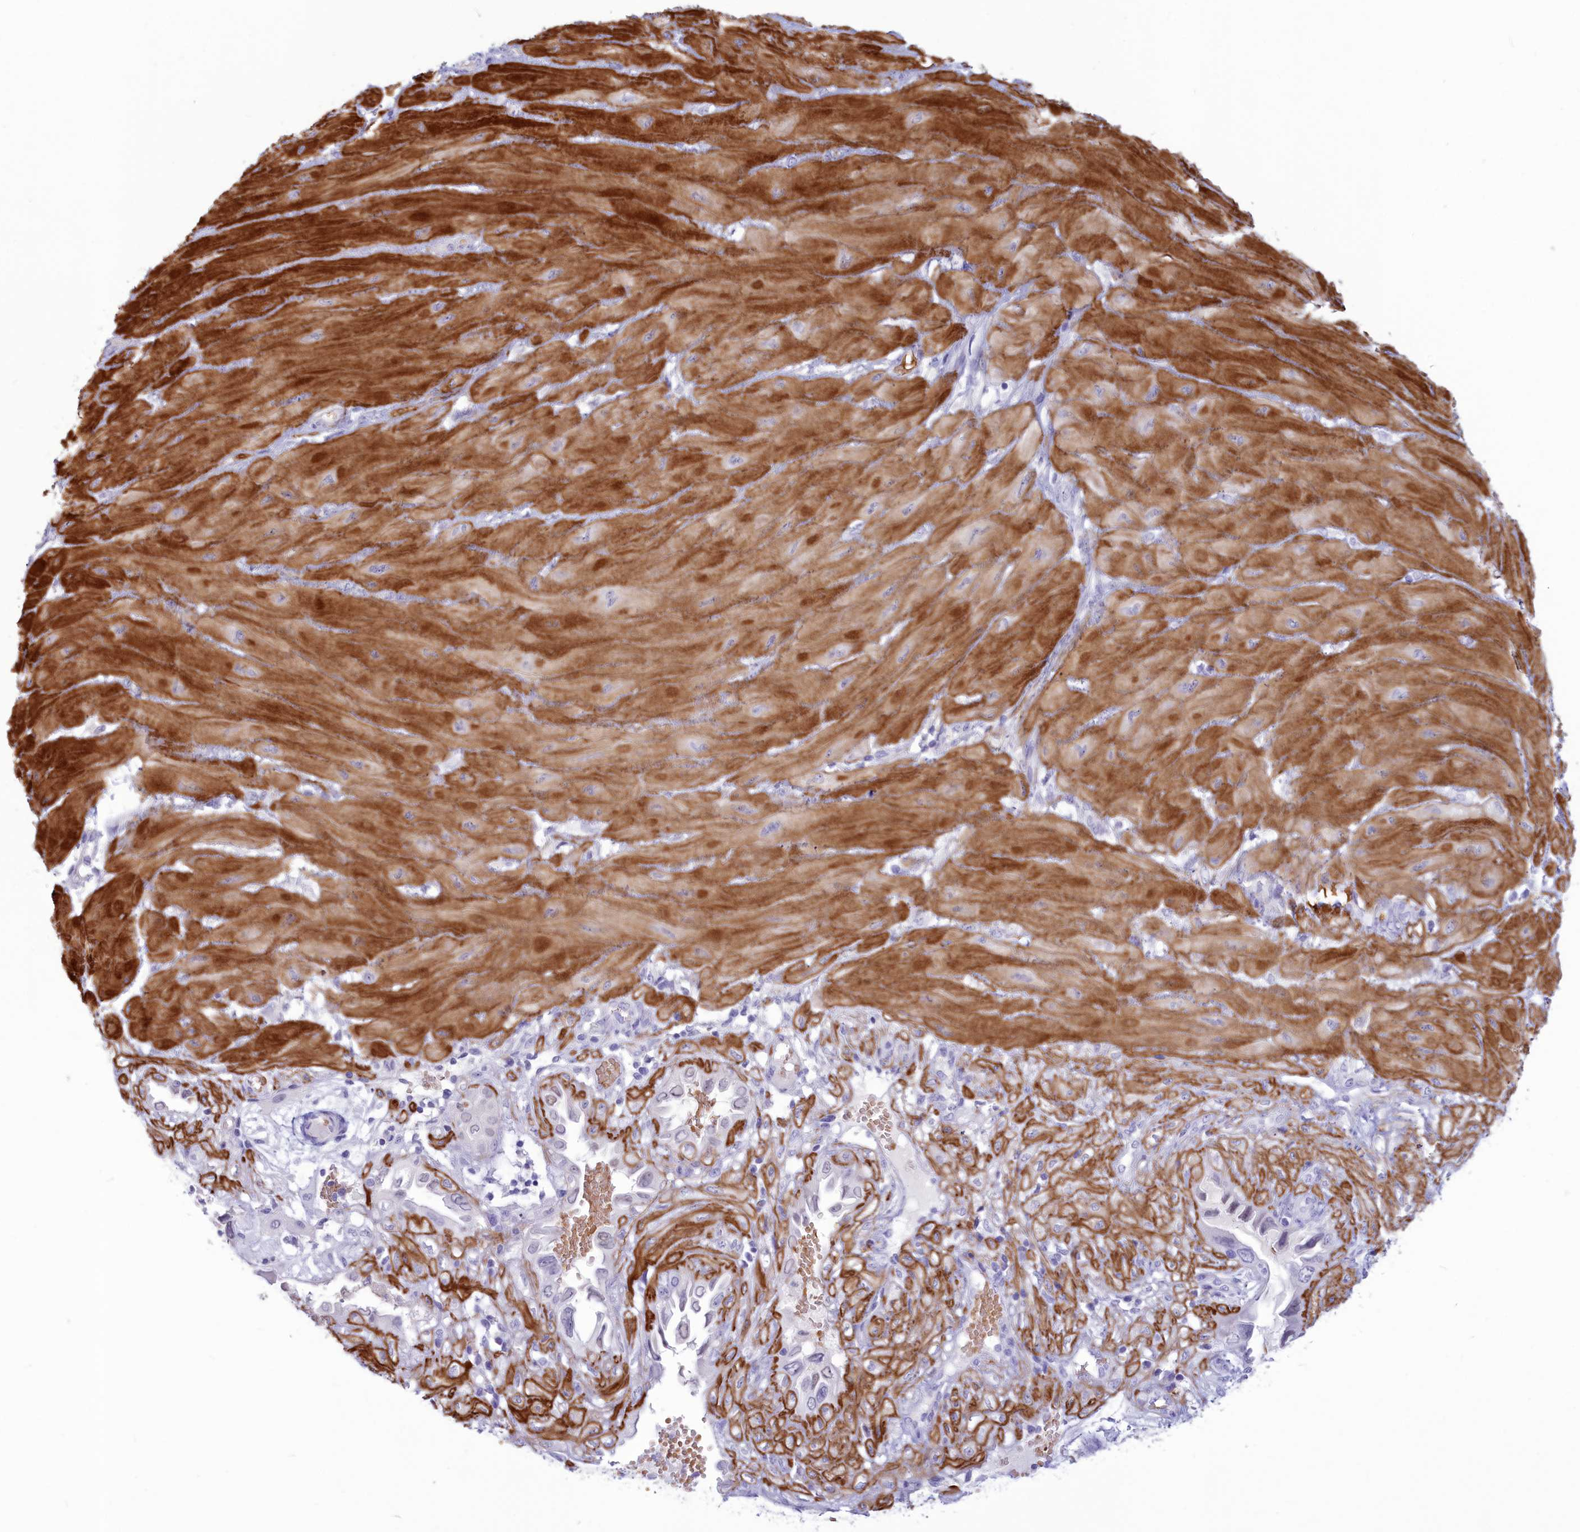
{"staining": {"intensity": "negative", "quantity": "none", "location": "none"}, "tissue": "cervical cancer", "cell_type": "Tumor cells", "image_type": "cancer", "snomed": [{"axis": "morphology", "description": "Squamous cell carcinoma, NOS"}, {"axis": "topography", "description": "Cervix"}], "caption": "Immunohistochemical staining of cervical squamous cell carcinoma shows no significant staining in tumor cells.", "gene": "GAPDHS", "patient": {"sex": "female", "age": 36}}